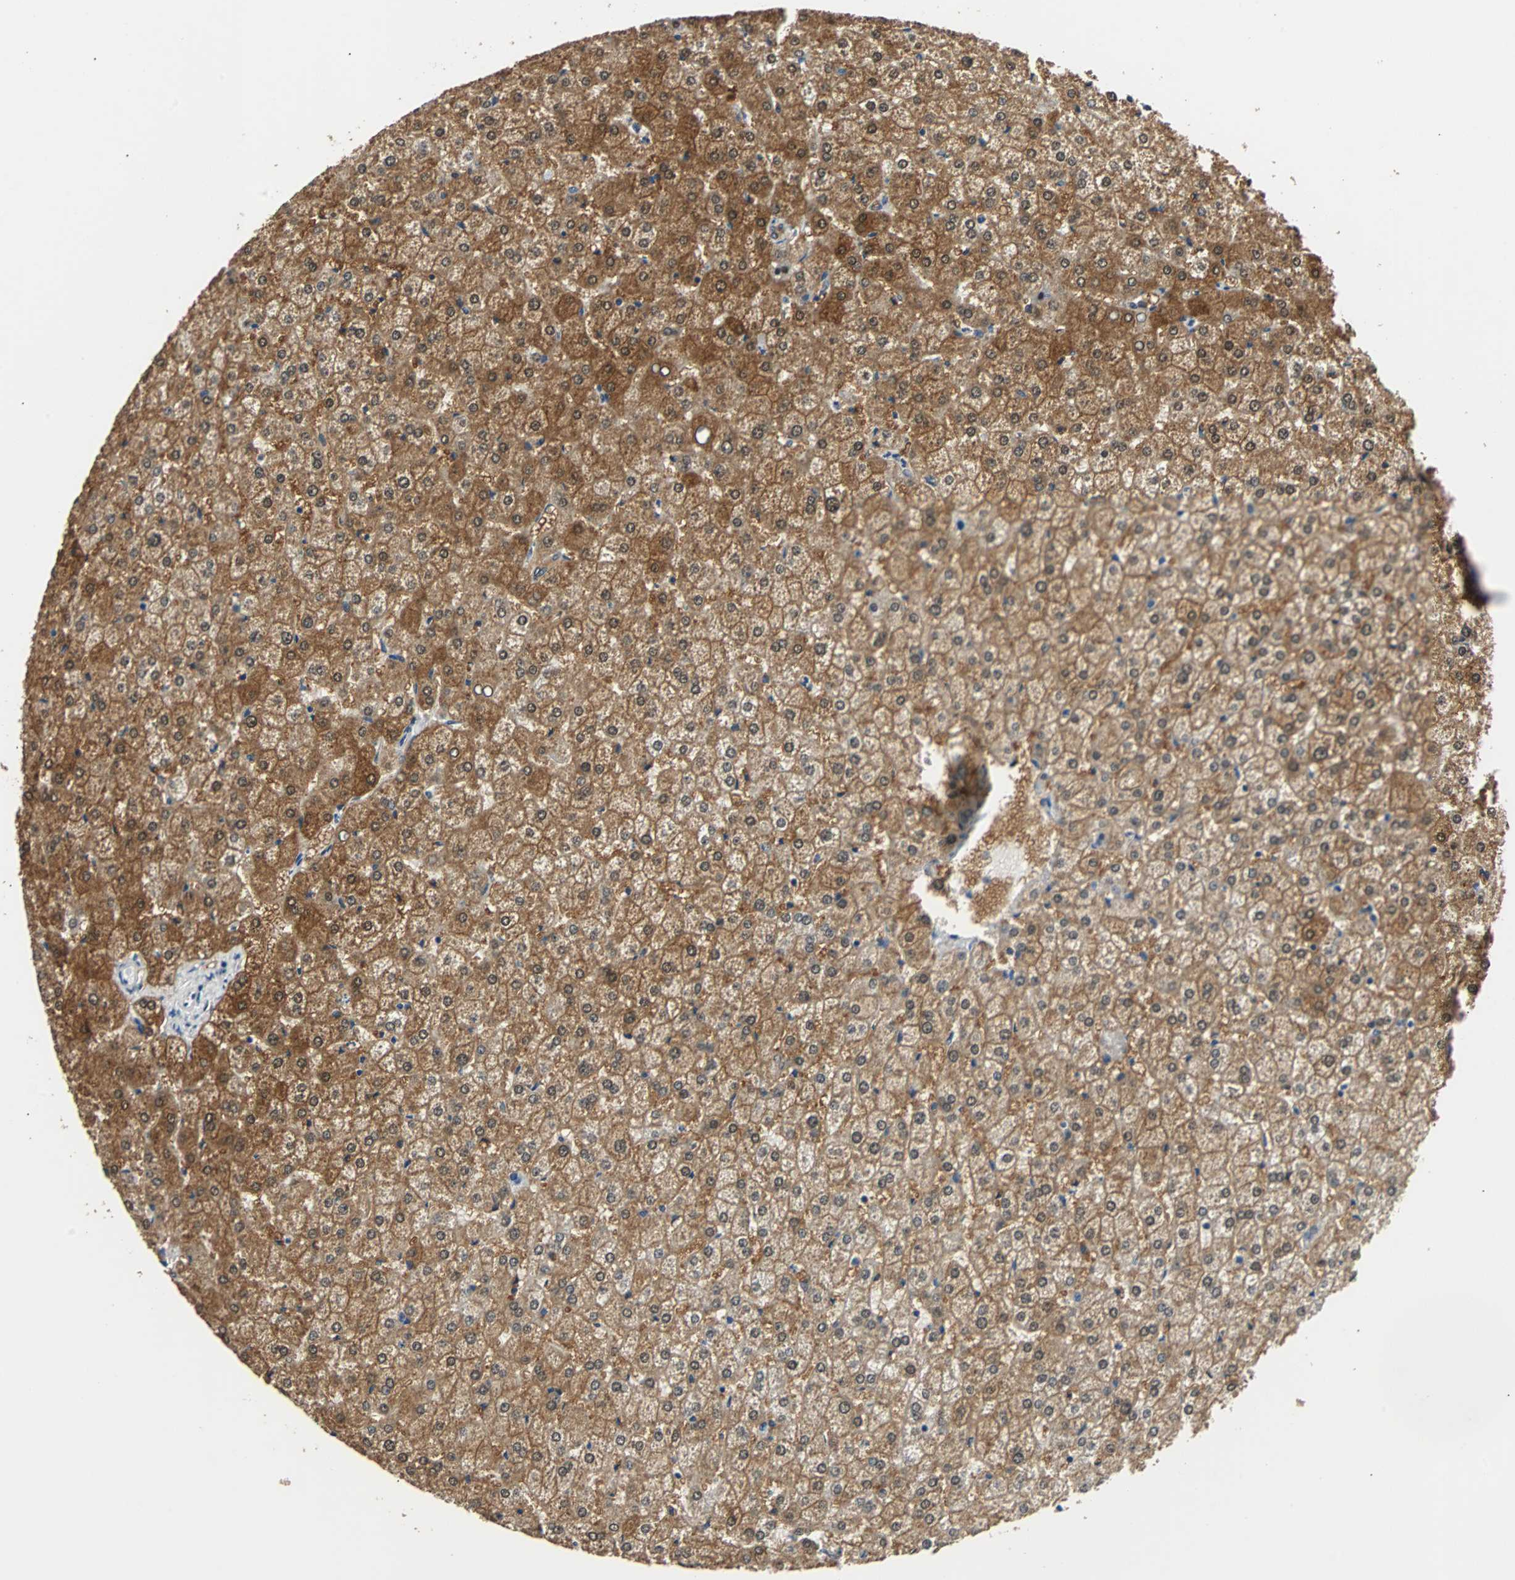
{"staining": {"intensity": "strong", "quantity": ">75%", "location": "cytoplasmic/membranous"}, "tissue": "liver", "cell_type": "Cholangiocytes", "image_type": "normal", "snomed": [{"axis": "morphology", "description": "Normal tissue, NOS"}, {"axis": "topography", "description": "Liver"}], "caption": "Approximately >75% of cholangiocytes in benign human liver demonstrate strong cytoplasmic/membranous protein expression as visualized by brown immunohistochemical staining.", "gene": "PRDX6", "patient": {"sex": "female", "age": 32}}